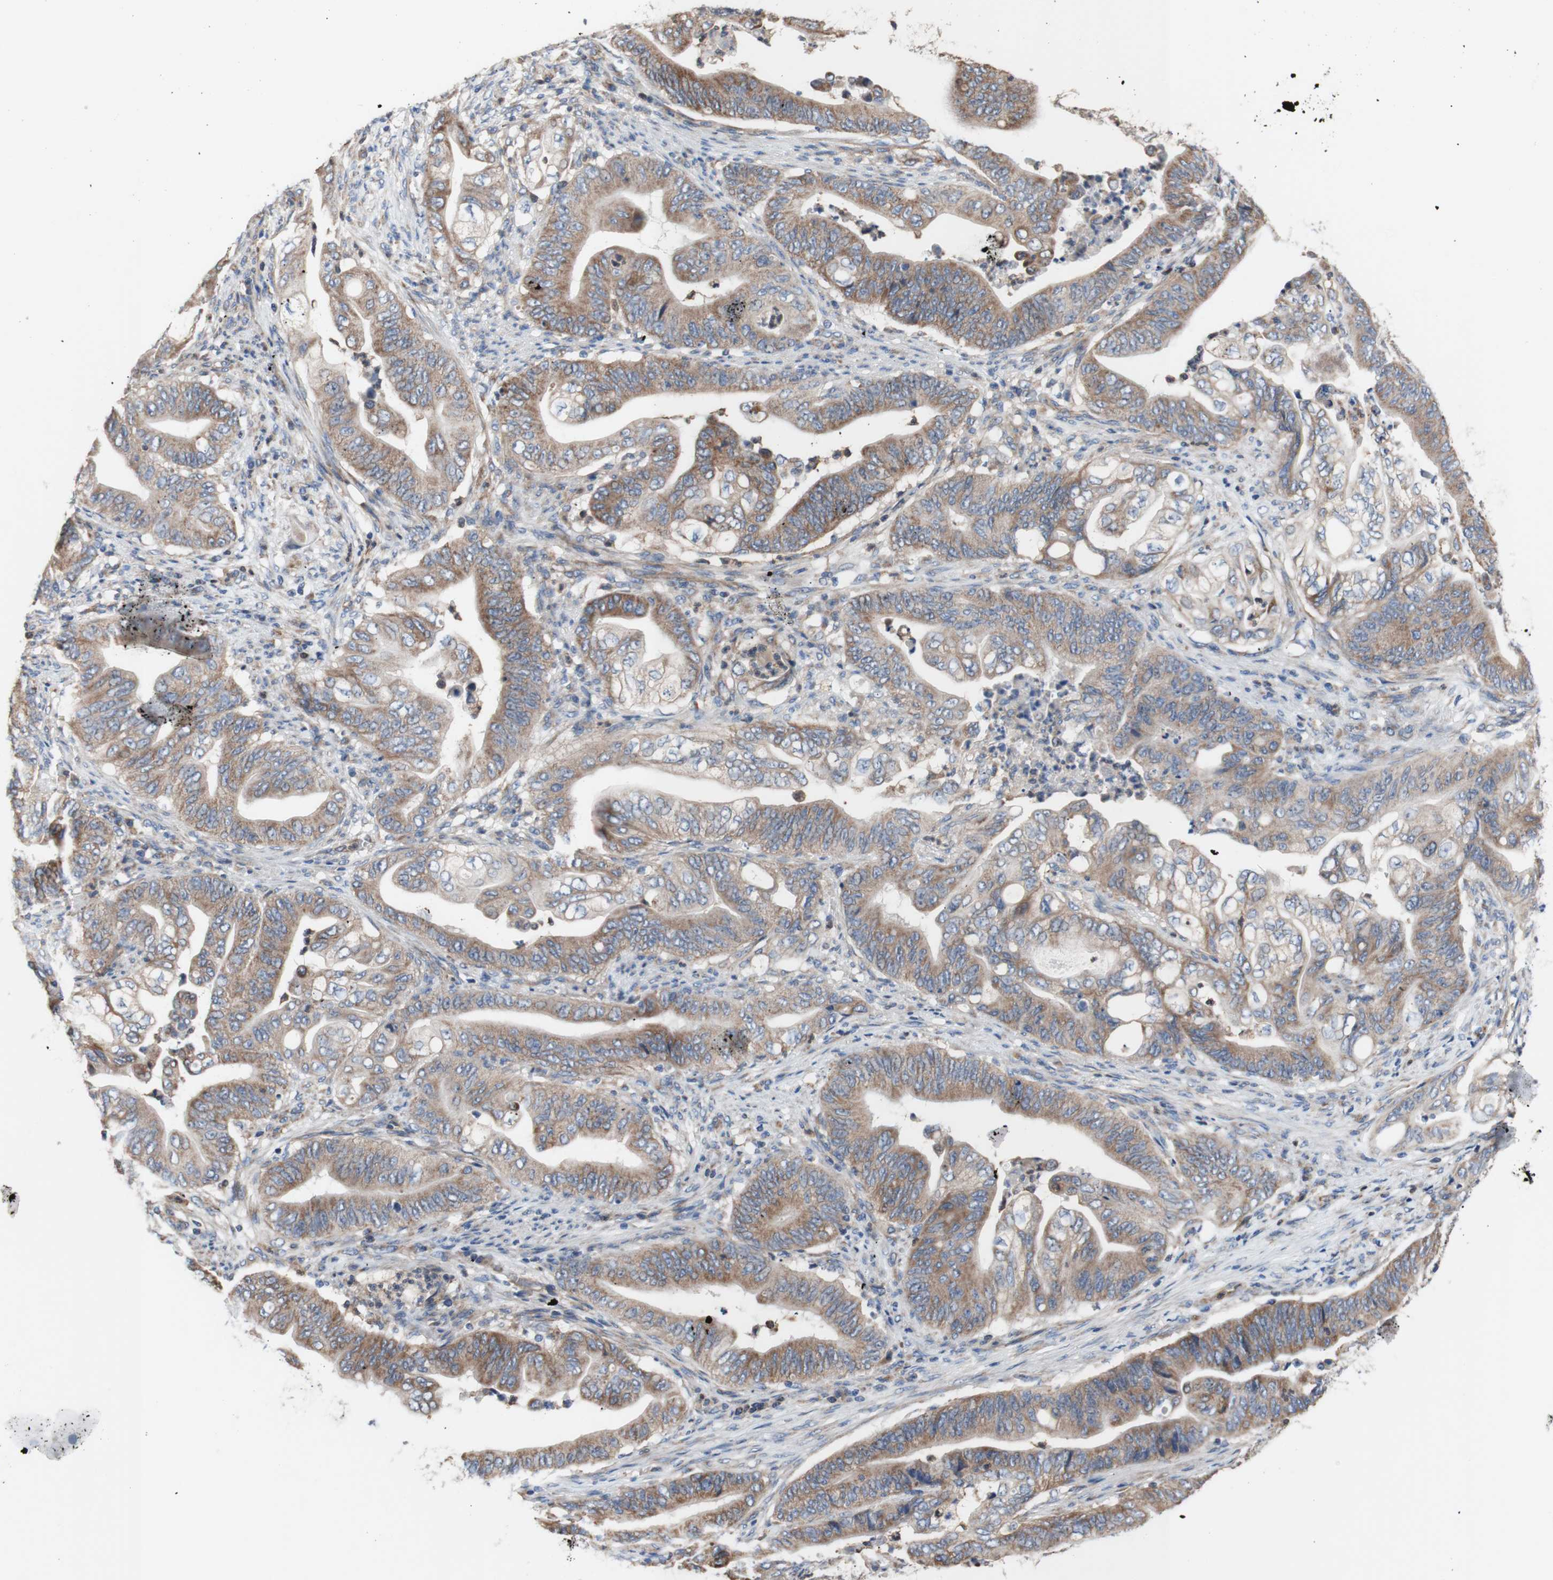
{"staining": {"intensity": "moderate", "quantity": ">75%", "location": "cytoplasmic/membranous"}, "tissue": "stomach cancer", "cell_type": "Tumor cells", "image_type": "cancer", "snomed": [{"axis": "morphology", "description": "Adenocarcinoma, NOS"}, {"axis": "topography", "description": "Stomach"}], "caption": "Protein staining displays moderate cytoplasmic/membranous staining in approximately >75% of tumor cells in stomach adenocarcinoma.", "gene": "FMR1", "patient": {"sex": "female", "age": 73}}